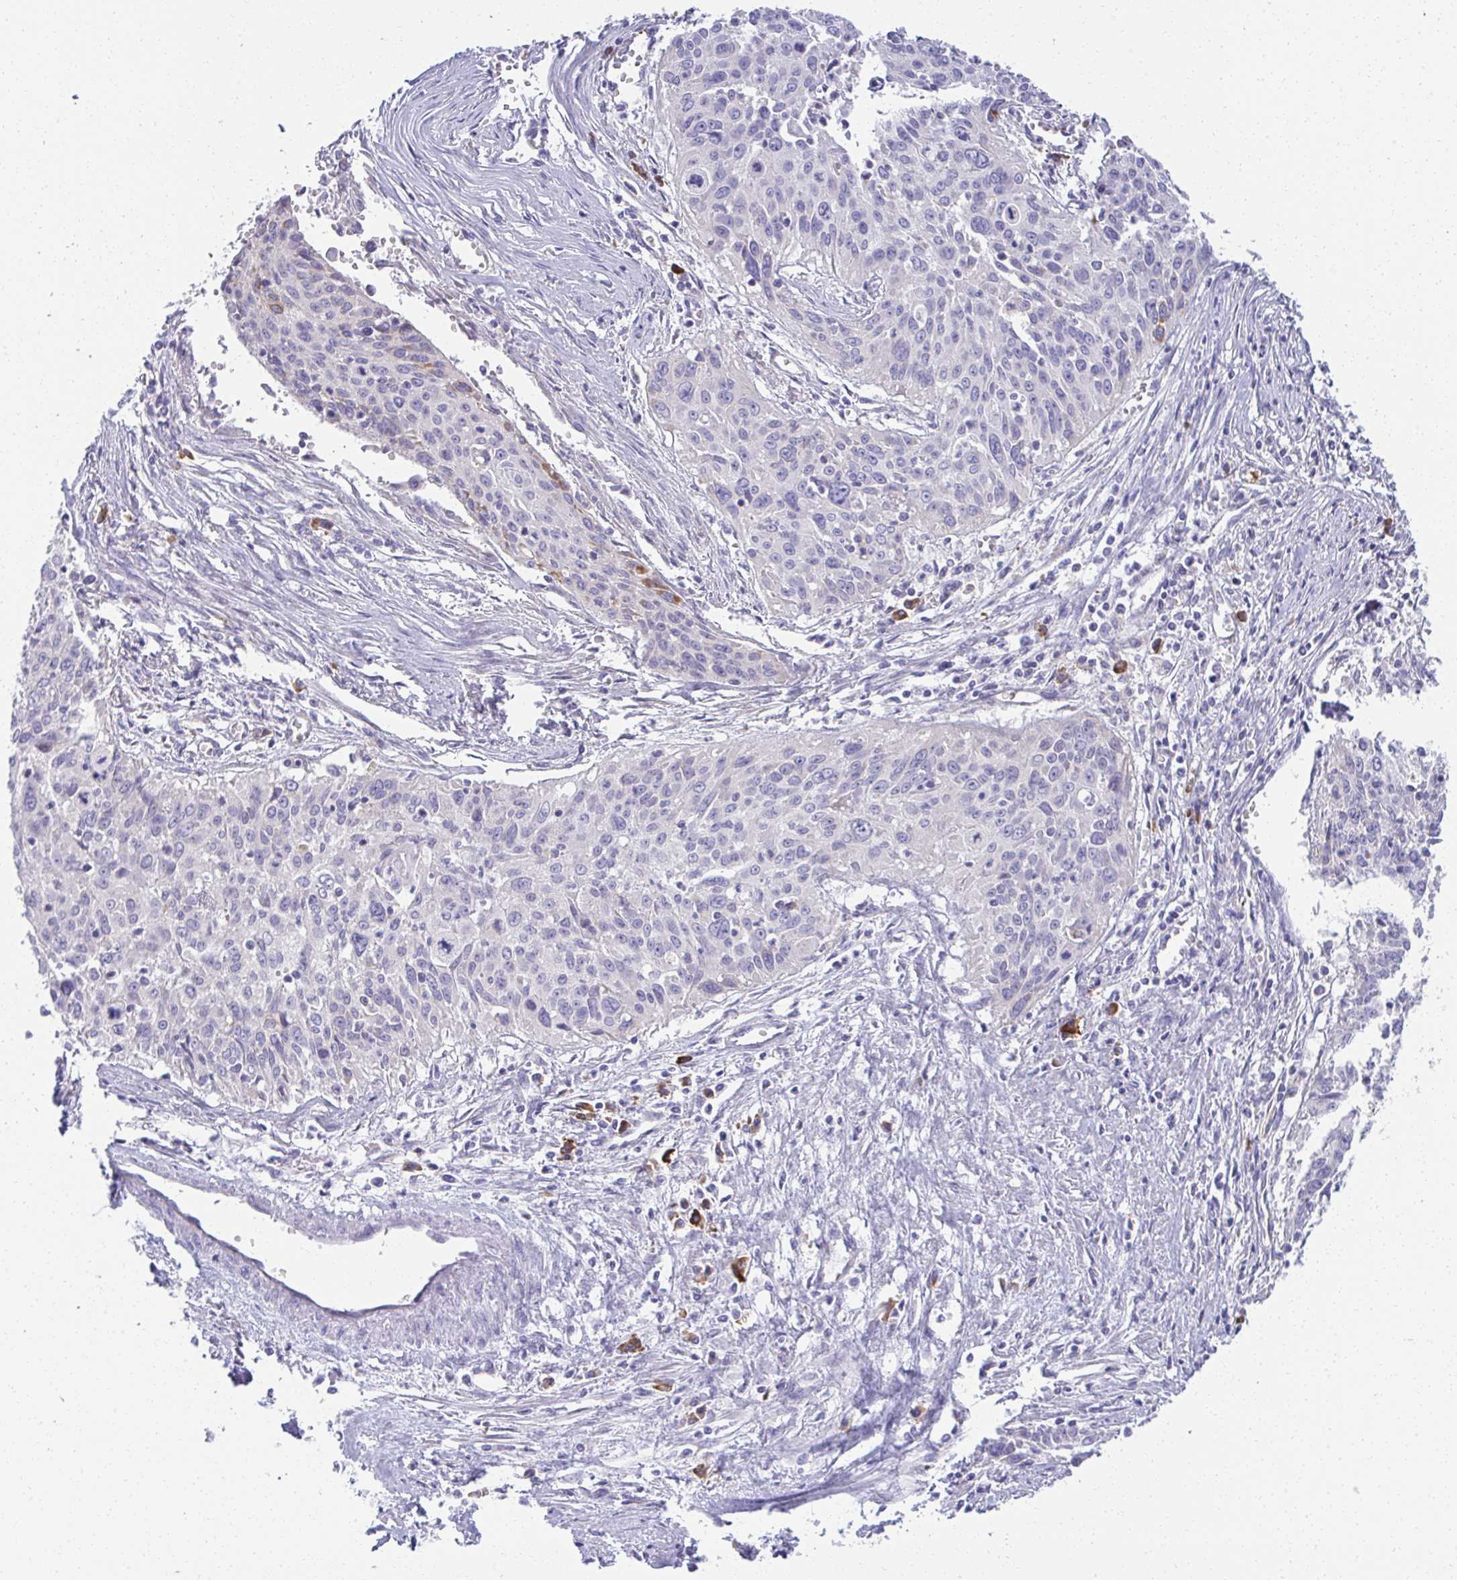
{"staining": {"intensity": "negative", "quantity": "none", "location": "none"}, "tissue": "cervical cancer", "cell_type": "Tumor cells", "image_type": "cancer", "snomed": [{"axis": "morphology", "description": "Squamous cell carcinoma, NOS"}, {"axis": "topography", "description": "Cervix"}], "caption": "Tumor cells are negative for protein expression in human squamous cell carcinoma (cervical).", "gene": "FASLG", "patient": {"sex": "female", "age": 55}}